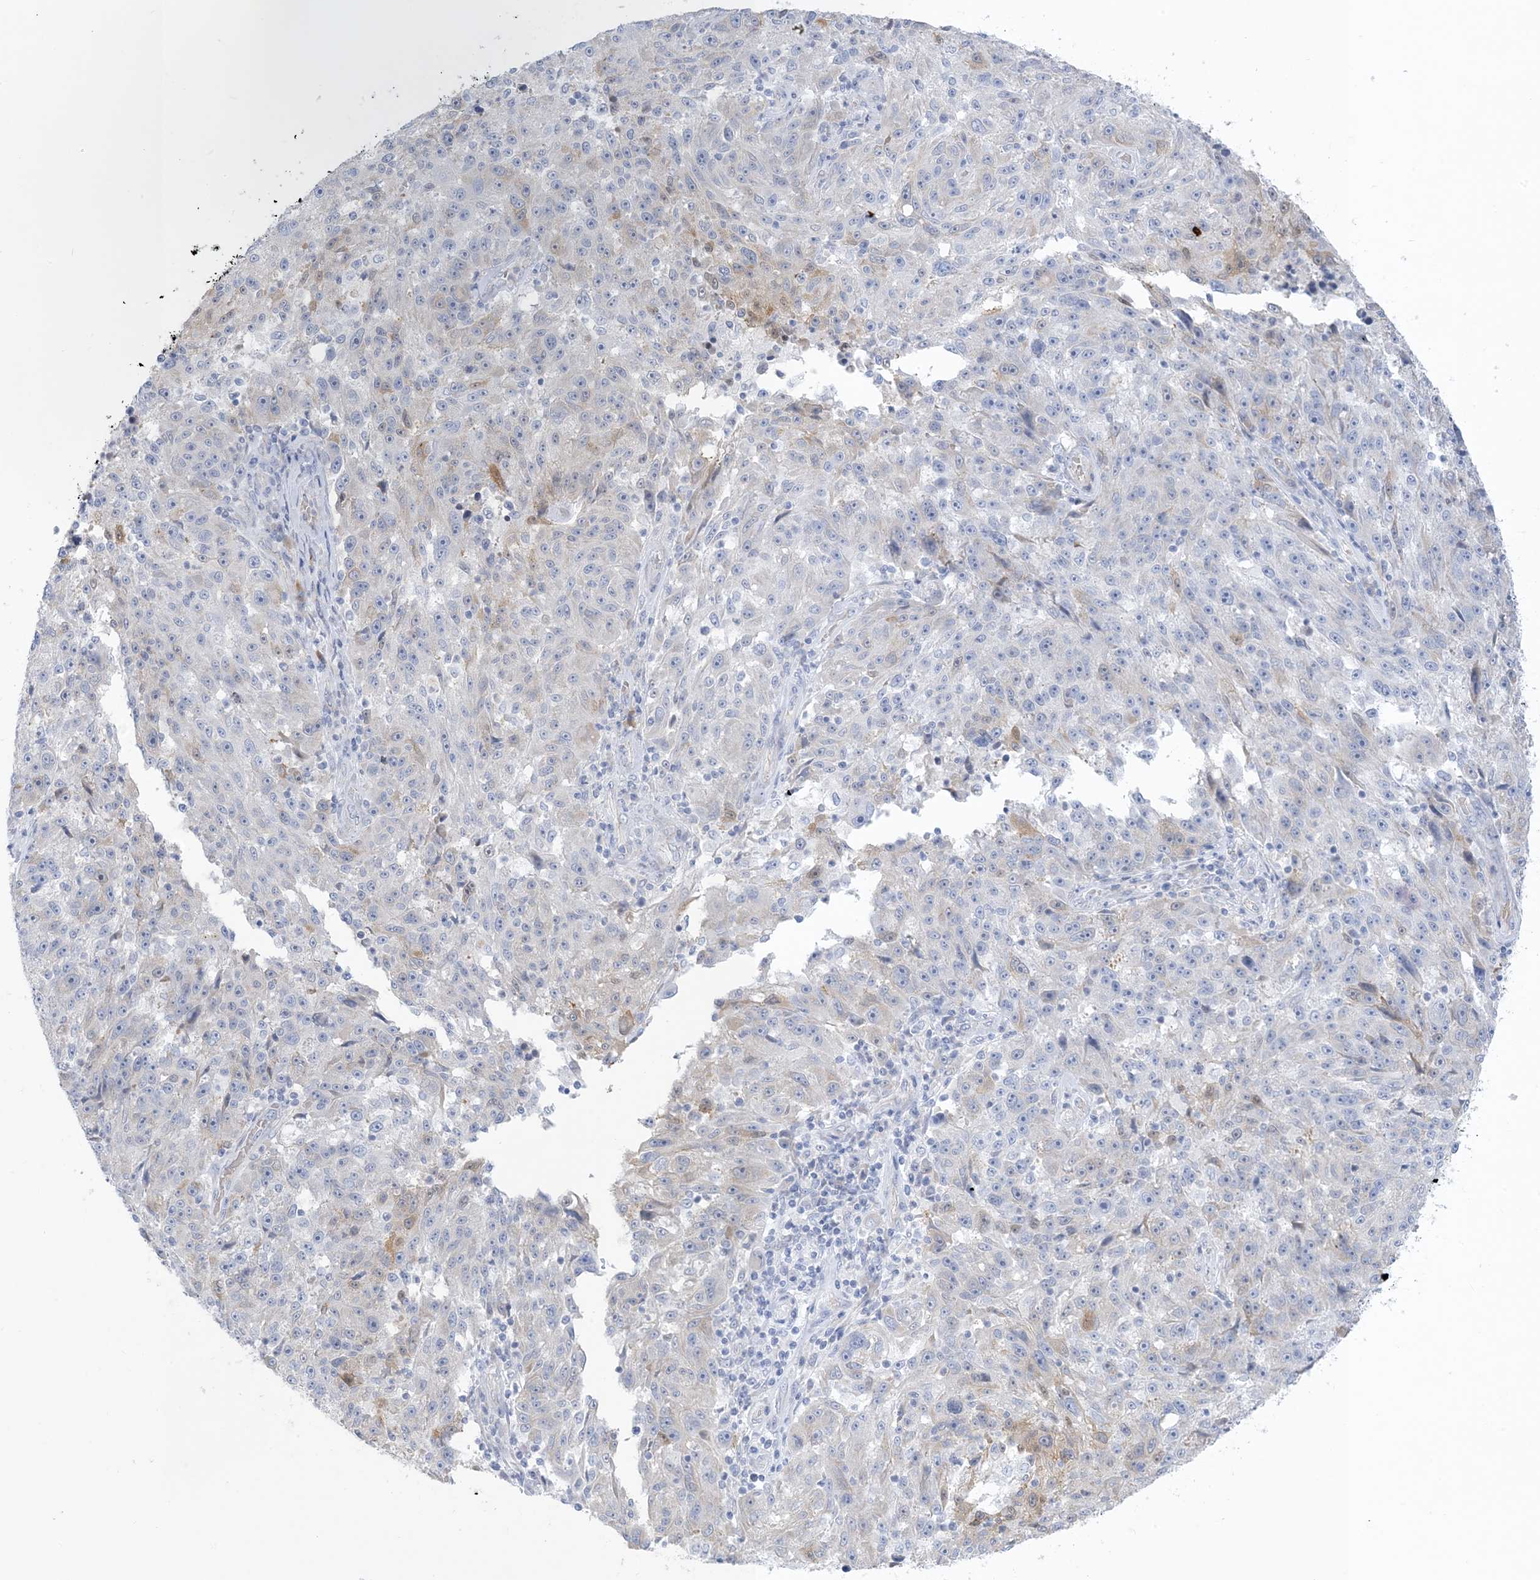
{"staining": {"intensity": "negative", "quantity": "none", "location": "none"}, "tissue": "melanoma", "cell_type": "Tumor cells", "image_type": "cancer", "snomed": [{"axis": "morphology", "description": "Malignant melanoma, NOS"}, {"axis": "topography", "description": "Skin"}], "caption": "IHC image of neoplastic tissue: malignant melanoma stained with DAB demonstrates no significant protein expression in tumor cells. Brightfield microscopy of immunohistochemistry (IHC) stained with DAB (3,3'-diaminobenzidine) (brown) and hematoxylin (blue), captured at high magnification.", "gene": "XIRP2", "patient": {"sex": "male", "age": 53}}